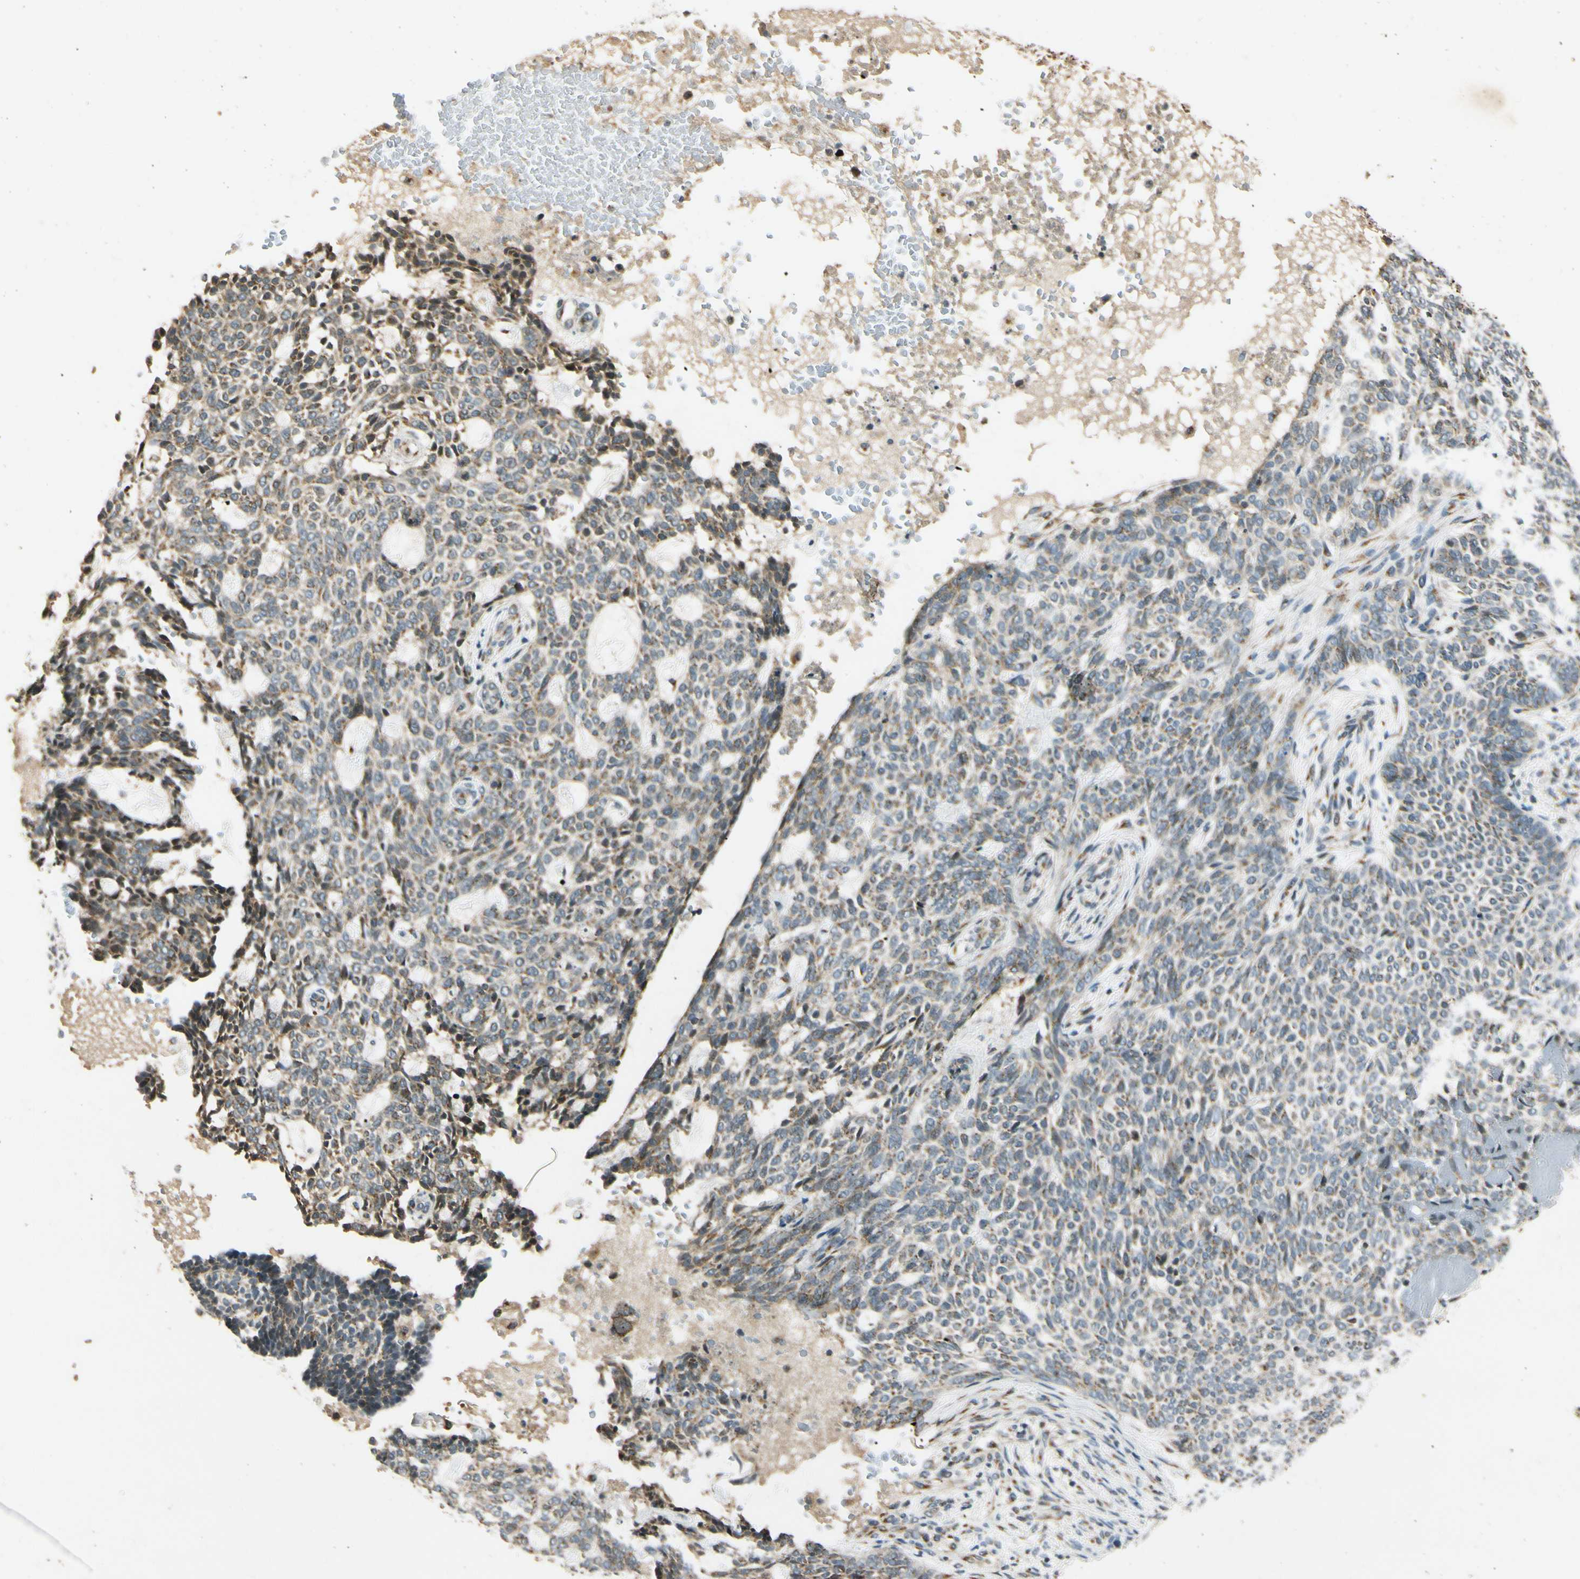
{"staining": {"intensity": "weak", "quantity": "<25%", "location": "cytoplasmic/membranous"}, "tissue": "skin cancer", "cell_type": "Tumor cells", "image_type": "cancer", "snomed": [{"axis": "morphology", "description": "Basal cell carcinoma"}, {"axis": "topography", "description": "Skin"}], "caption": "The micrograph exhibits no staining of tumor cells in skin basal cell carcinoma.", "gene": "NEO1", "patient": {"sex": "male", "age": 87}}